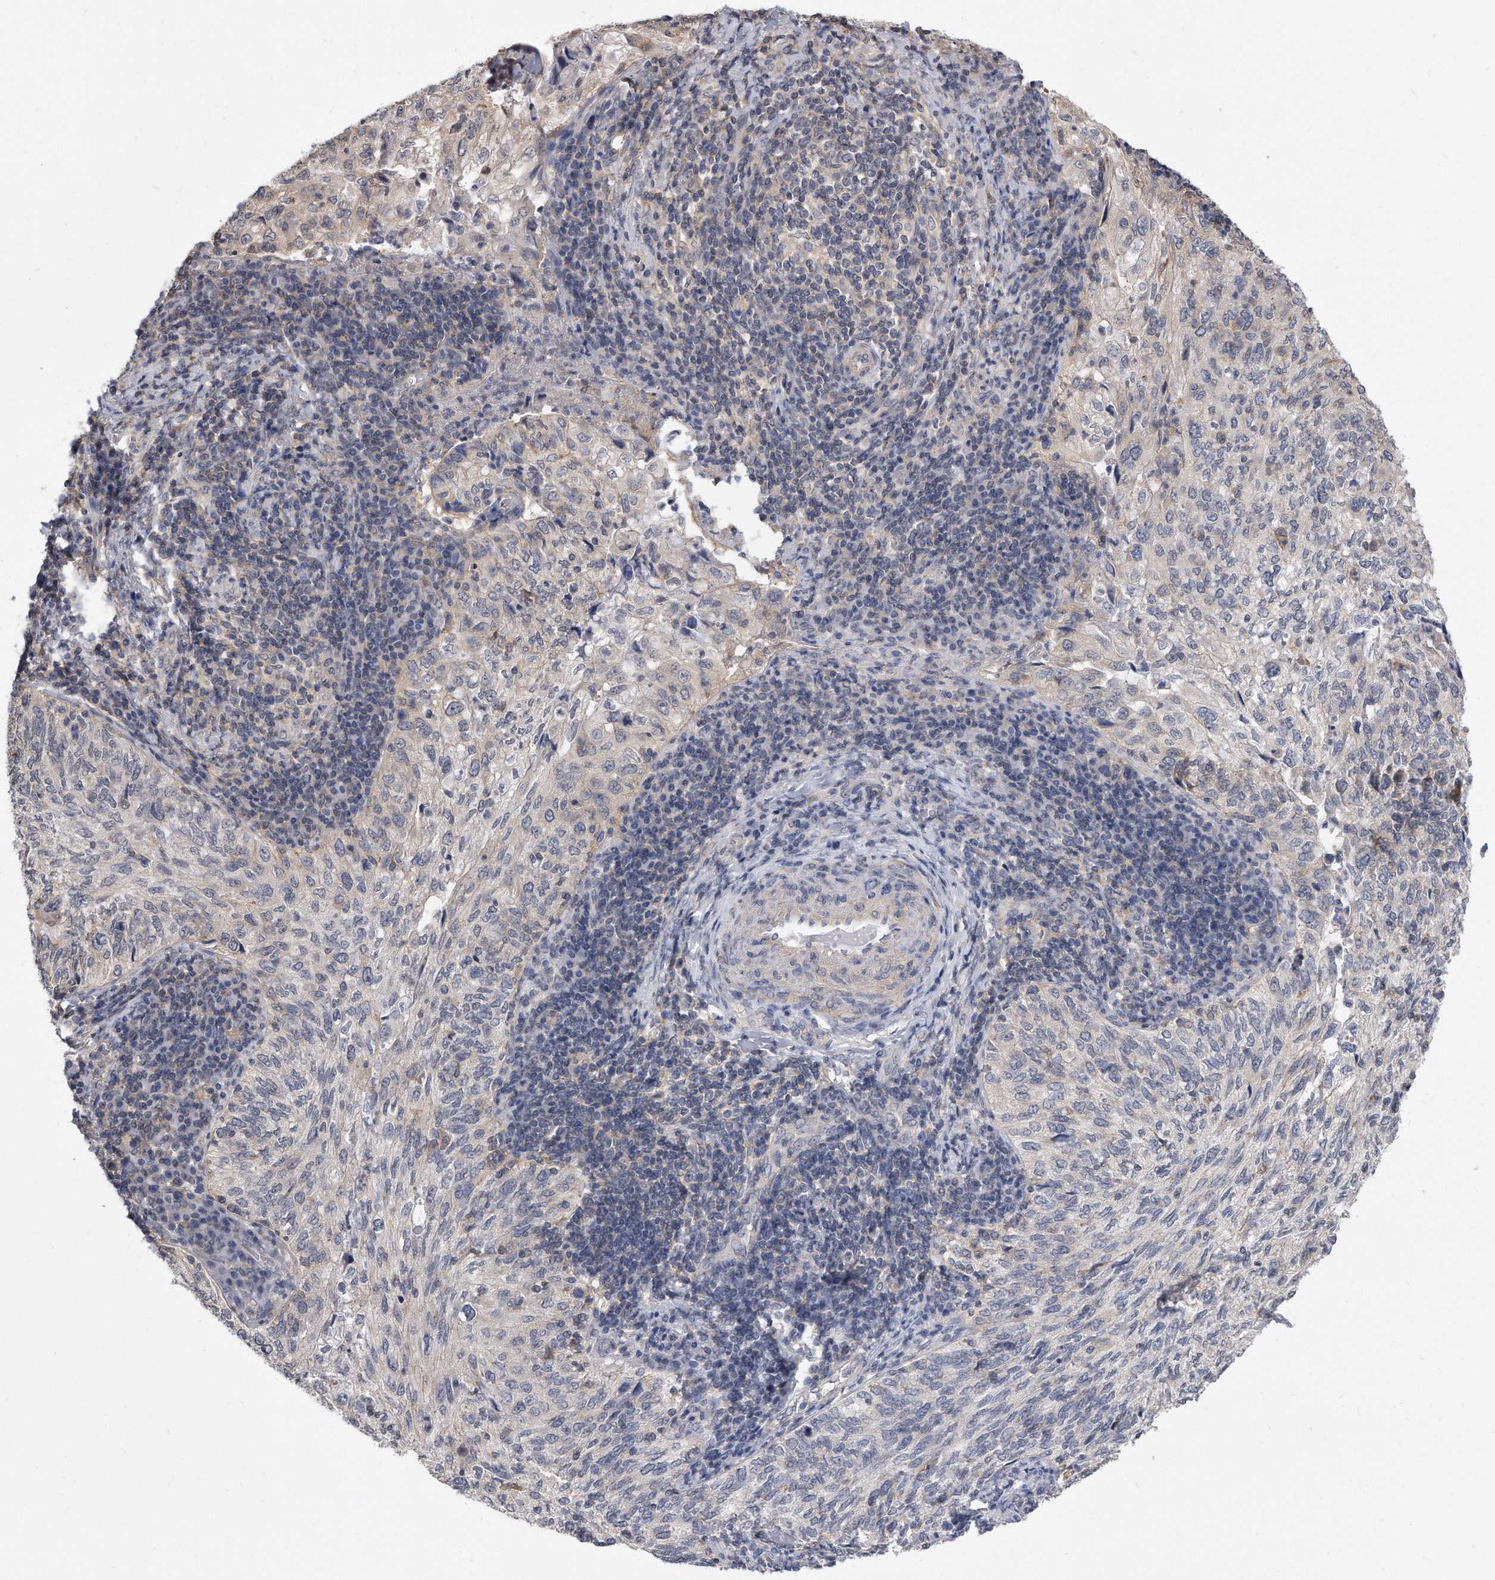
{"staining": {"intensity": "negative", "quantity": "none", "location": "none"}, "tissue": "cervical cancer", "cell_type": "Tumor cells", "image_type": "cancer", "snomed": [{"axis": "morphology", "description": "Squamous cell carcinoma, NOS"}, {"axis": "topography", "description": "Cervix"}], "caption": "There is no significant expression in tumor cells of cervical cancer.", "gene": "TCP1", "patient": {"sex": "female", "age": 30}}